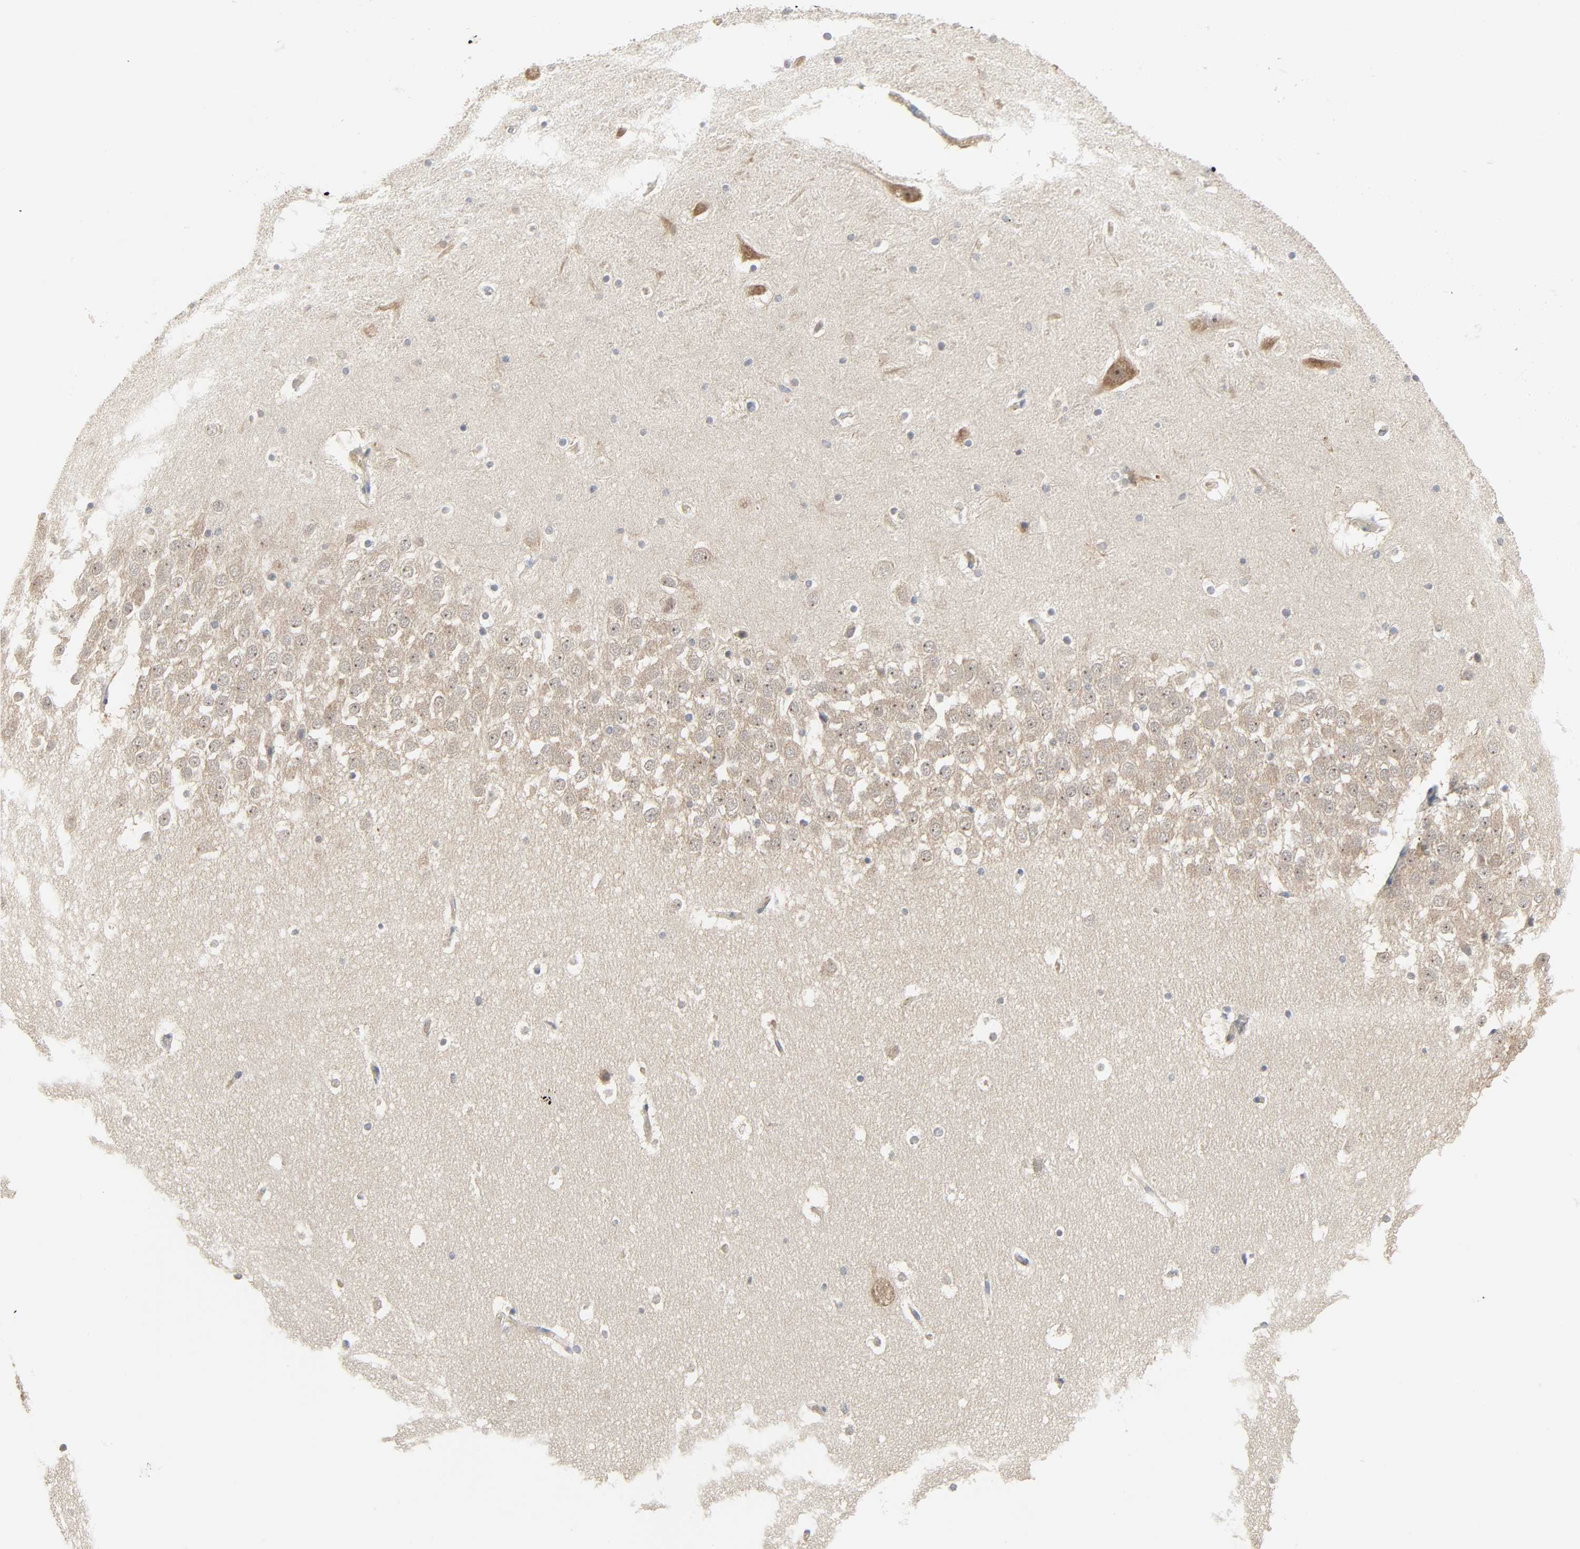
{"staining": {"intensity": "moderate", "quantity": "<25%", "location": "cytoplasmic/membranous"}, "tissue": "hippocampus", "cell_type": "Glial cells", "image_type": "normal", "snomed": [{"axis": "morphology", "description": "Normal tissue, NOS"}, {"axis": "topography", "description": "Hippocampus"}], "caption": "Protein staining by immunohistochemistry (IHC) displays moderate cytoplasmic/membranous staining in about <25% of glial cells in unremarkable hippocampus.", "gene": "PLEKHA2", "patient": {"sex": "male", "age": 45}}